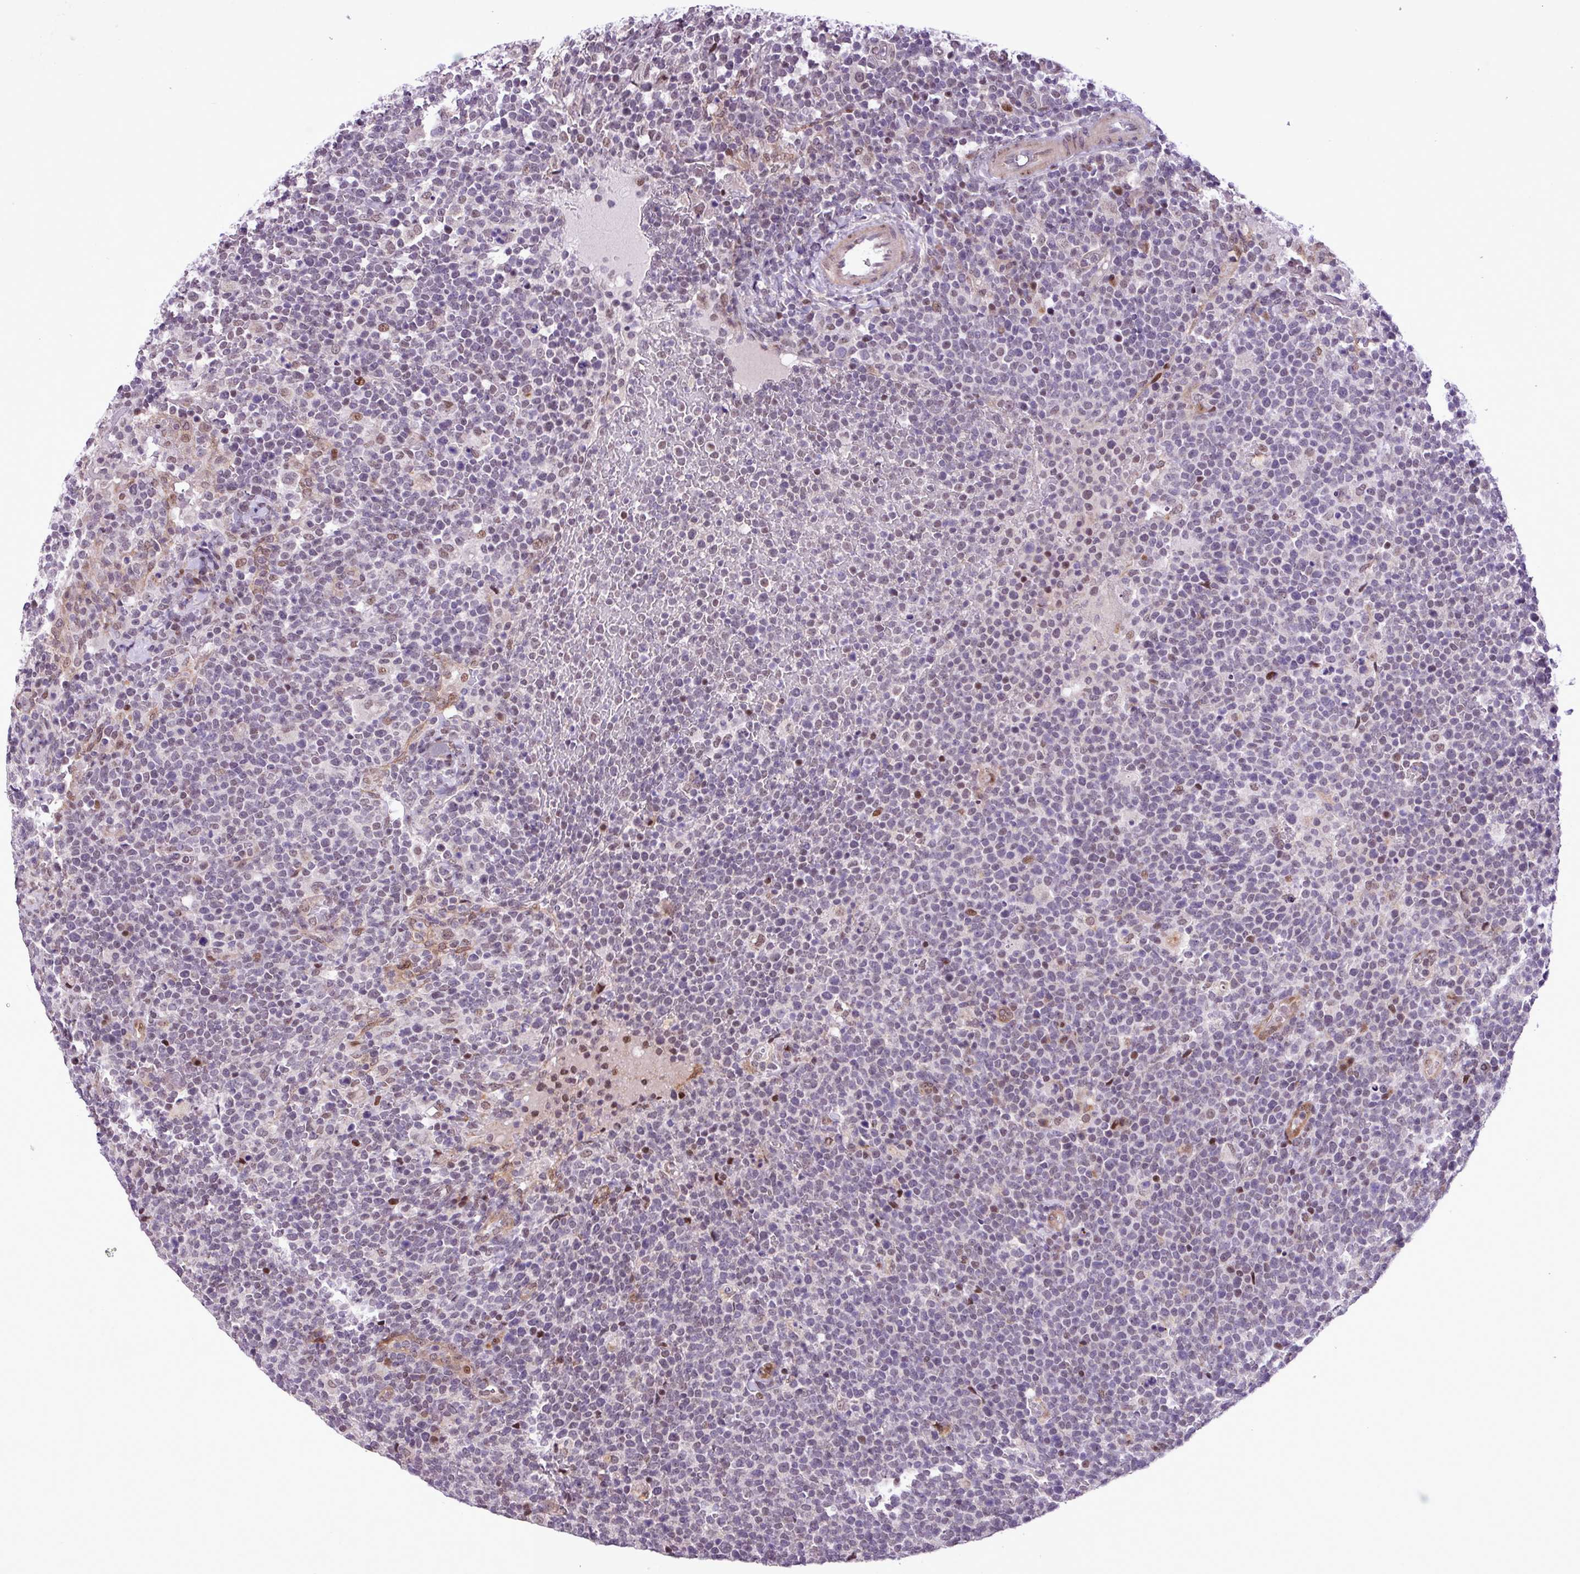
{"staining": {"intensity": "negative", "quantity": "none", "location": "none"}, "tissue": "lymphoma", "cell_type": "Tumor cells", "image_type": "cancer", "snomed": [{"axis": "morphology", "description": "Malignant lymphoma, non-Hodgkin's type, High grade"}, {"axis": "topography", "description": "Lymph node"}], "caption": "IHC image of neoplastic tissue: high-grade malignant lymphoma, non-Hodgkin's type stained with DAB exhibits no significant protein expression in tumor cells.", "gene": "ZNF354A", "patient": {"sex": "male", "age": 61}}